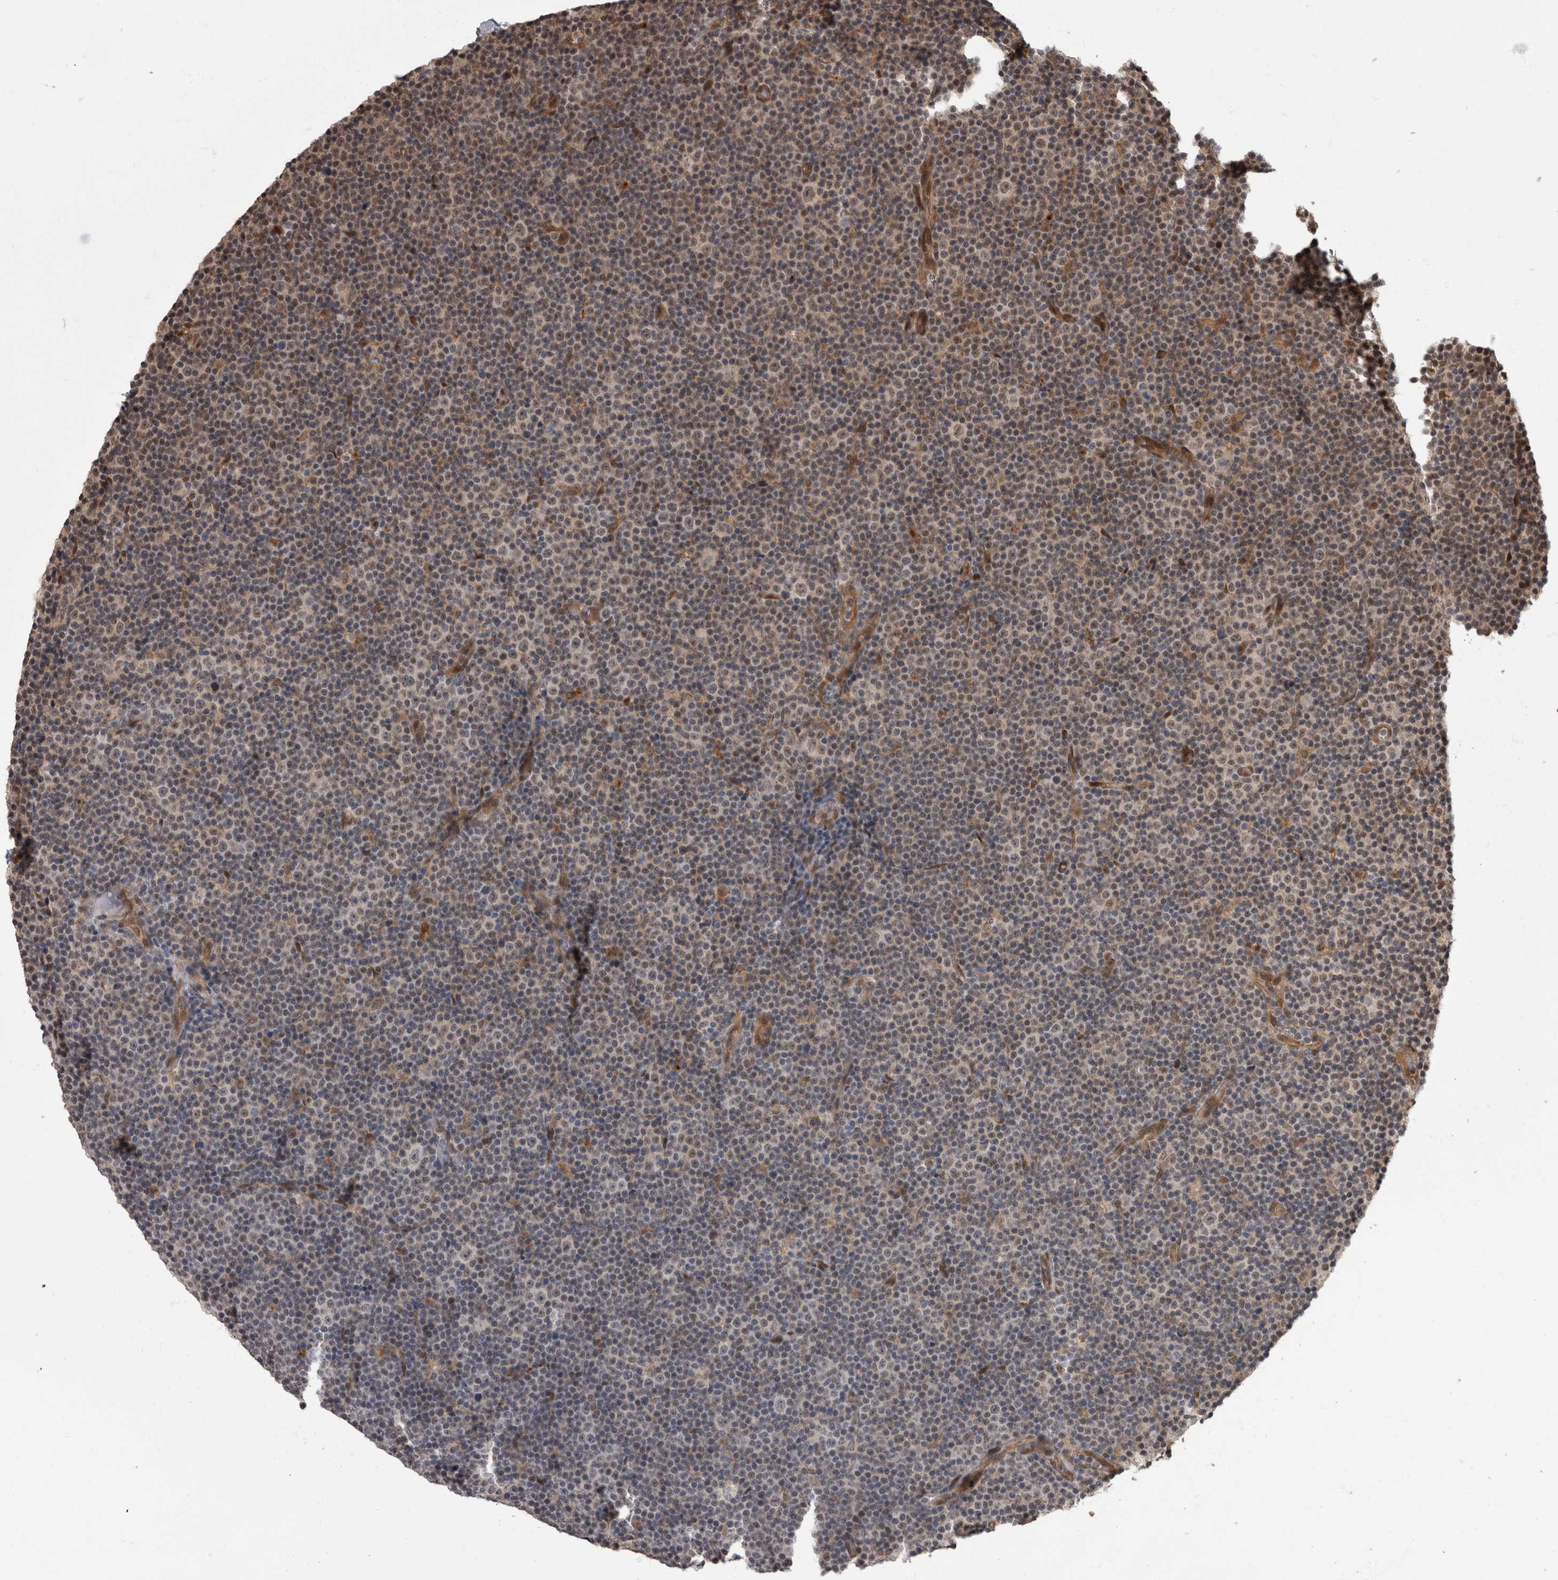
{"staining": {"intensity": "weak", "quantity": "25%-75%", "location": "nuclear"}, "tissue": "lymphoma", "cell_type": "Tumor cells", "image_type": "cancer", "snomed": [{"axis": "morphology", "description": "Malignant lymphoma, non-Hodgkin's type, Low grade"}, {"axis": "topography", "description": "Lymph node"}], "caption": "This is a photomicrograph of immunohistochemistry staining of malignant lymphoma, non-Hodgkin's type (low-grade), which shows weak staining in the nuclear of tumor cells.", "gene": "AKT3", "patient": {"sex": "female", "age": 67}}